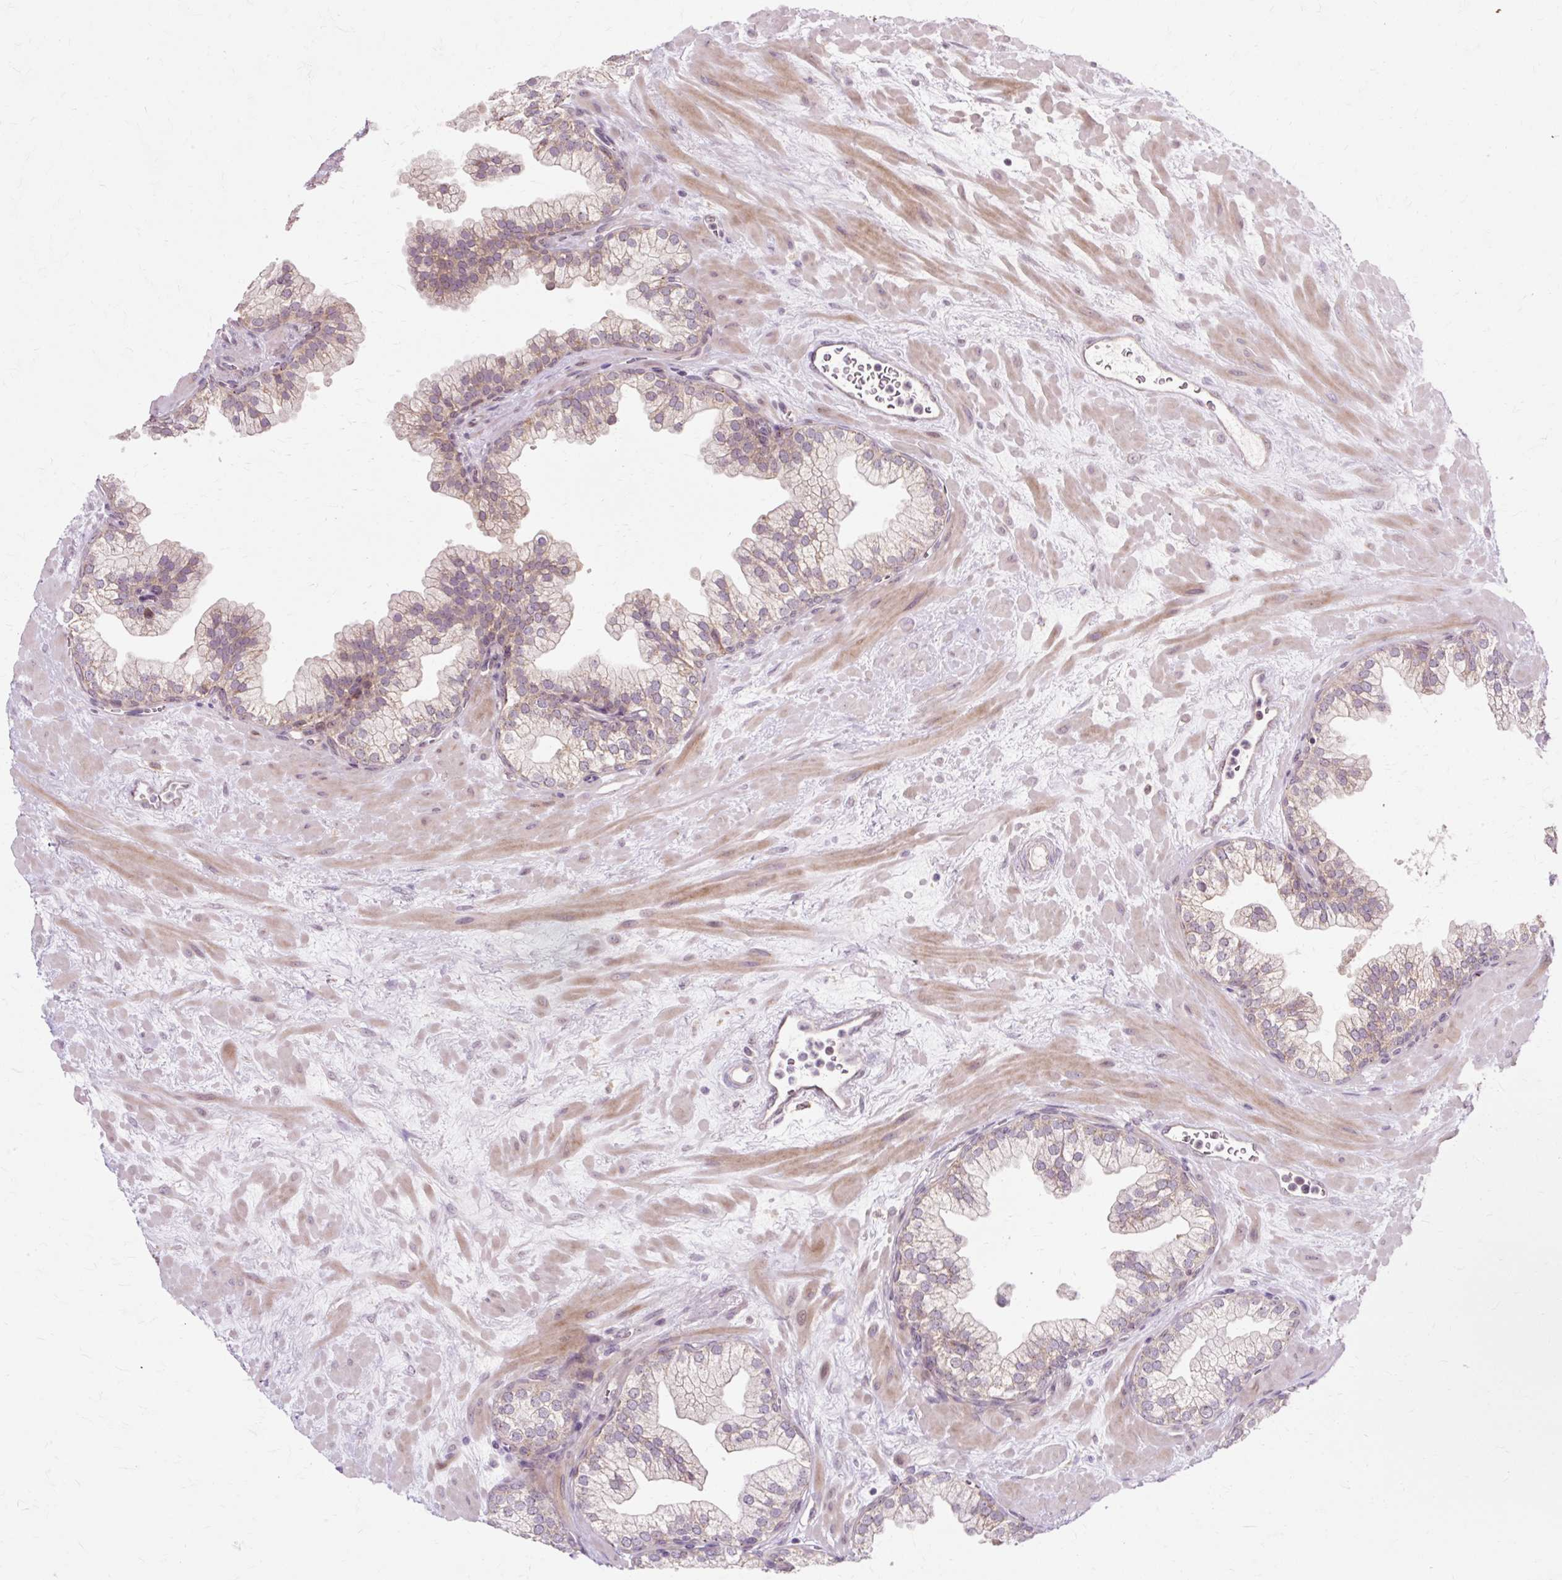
{"staining": {"intensity": "weak", "quantity": "<25%", "location": "cytoplasmic/membranous"}, "tissue": "prostate", "cell_type": "Glandular cells", "image_type": "normal", "snomed": [{"axis": "morphology", "description": "Normal tissue, NOS"}, {"axis": "topography", "description": "Prostate"}, {"axis": "topography", "description": "Peripheral nerve tissue"}], "caption": "IHC histopathology image of unremarkable prostate: human prostate stained with DAB reveals no significant protein expression in glandular cells. (DAB (3,3'-diaminobenzidine) immunohistochemistry (IHC) with hematoxylin counter stain).", "gene": "GEMIN2", "patient": {"sex": "male", "age": 61}}